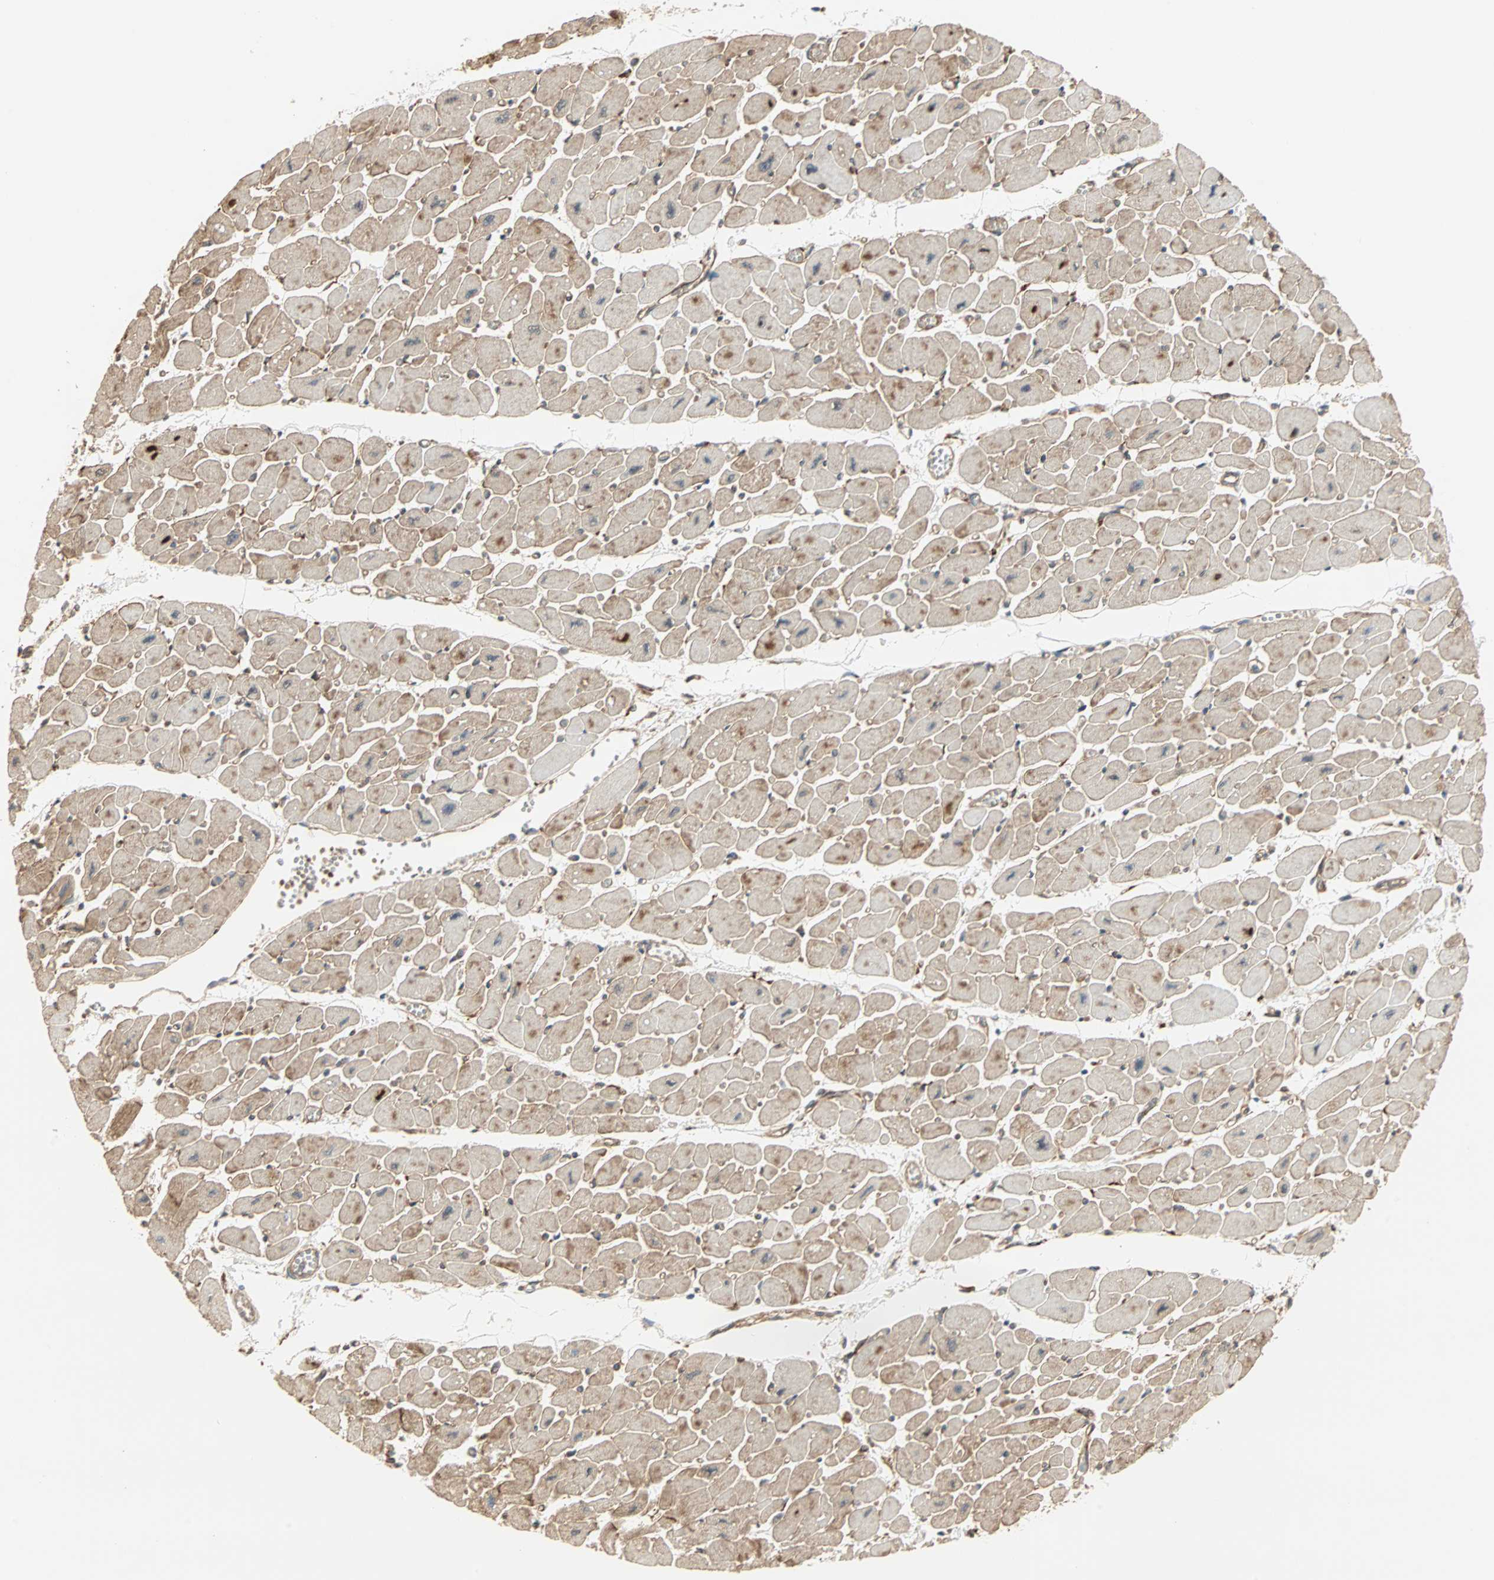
{"staining": {"intensity": "moderate", "quantity": ">75%", "location": "cytoplasmic/membranous"}, "tissue": "heart muscle", "cell_type": "Cardiomyocytes", "image_type": "normal", "snomed": [{"axis": "morphology", "description": "Normal tissue, NOS"}, {"axis": "topography", "description": "Heart"}], "caption": "A histopathology image showing moderate cytoplasmic/membranous staining in approximately >75% of cardiomyocytes in benign heart muscle, as visualized by brown immunohistochemical staining.", "gene": "P4HA1", "patient": {"sex": "female", "age": 54}}